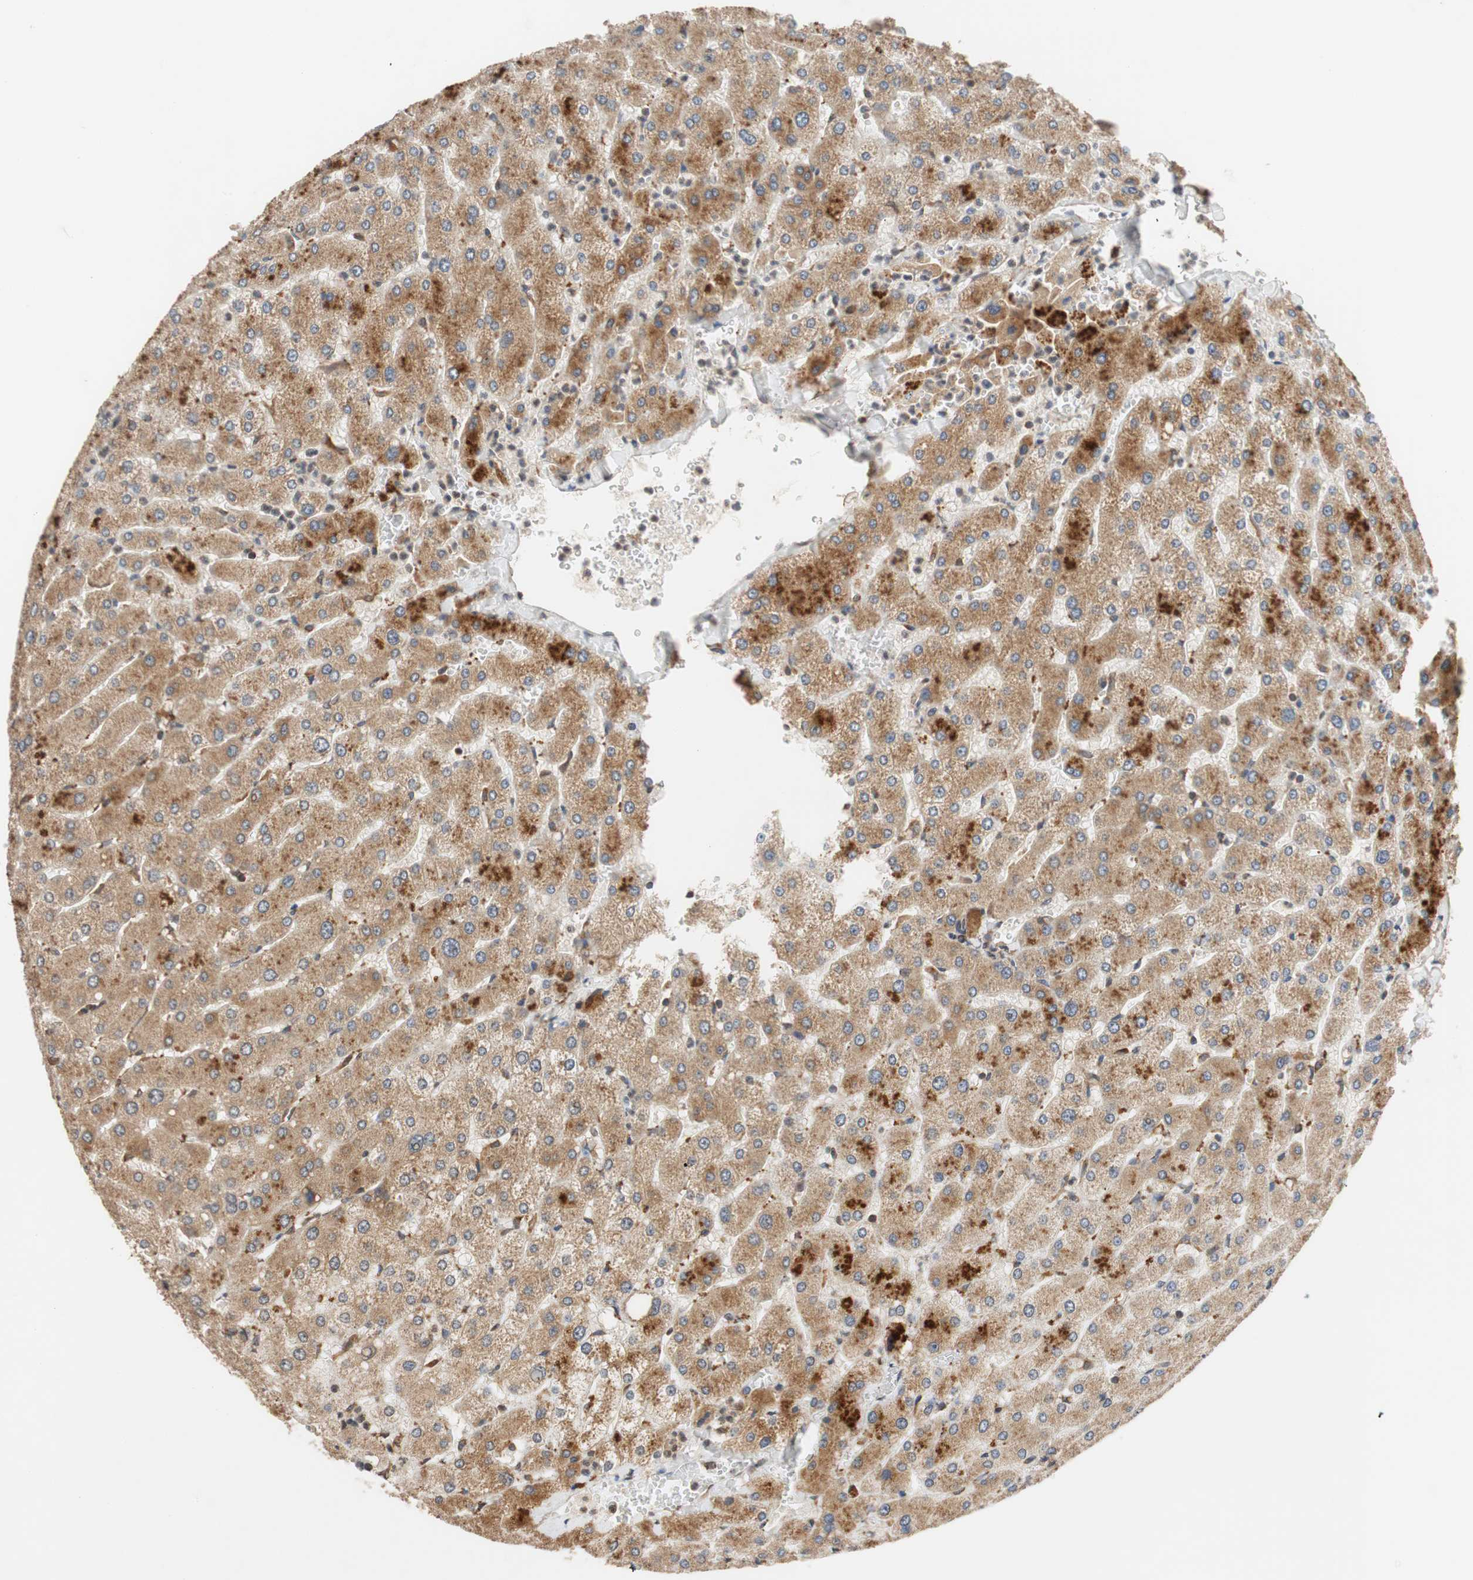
{"staining": {"intensity": "weak", "quantity": ">75%", "location": "cytoplasmic/membranous"}, "tissue": "liver", "cell_type": "Cholangiocytes", "image_type": "normal", "snomed": [{"axis": "morphology", "description": "Normal tissue, NOS"}, {"axis": "topography", "description": "Liver"}], "caption": "Cholangiocytes show low levels of weak cytoplasmic/membranous positivity in approximately >75% of cells in benign human liver. (DAB = brown stain, brightfield microscopy at high magnification).", "gene": "AUP1", "patient": {"sex": "male", "age": 55}}